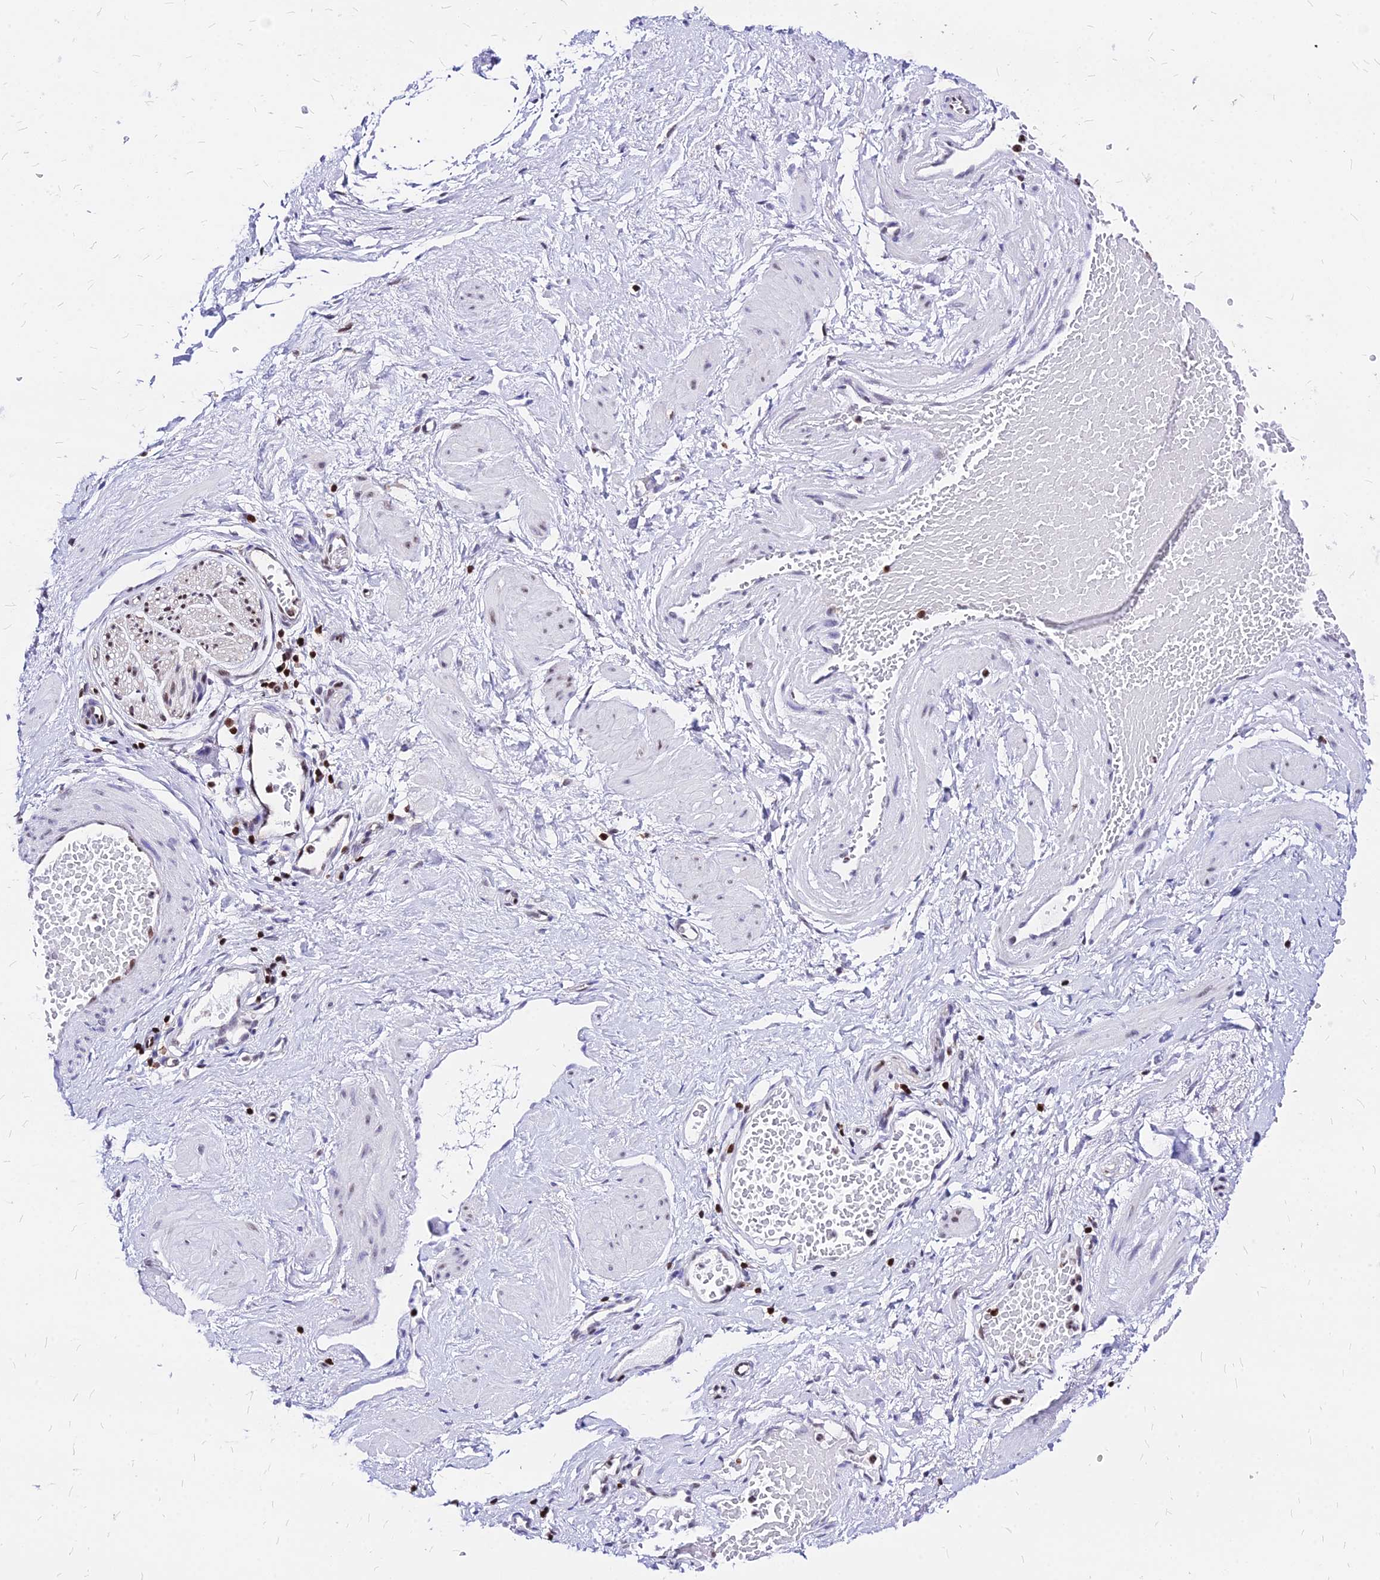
{"staining": {"intensity": "weak", "quantity": "25%-75%", "location": "nuclear"}, "tissue": "adipose tissue", "cell_type": "Adipocytes", "image_type": "normal", "snomed": [{"axis": "morphology", "description": "Normal tissue, NOS"}, {"axis": "topography", "description": "Soft tissue"}, {"axis": "topography", "description": "Vascular tissue"}], "caption": "Protein staining by immunohistochemistry shows weak nuclear positivity in about 25%-75% of adipocytes in normal adipose tissue. (brown staining indicates protein expression, while blue staining denotes nuclei).", "gene": "PAXX", "patient": {"sex": "female", "age": 35}}